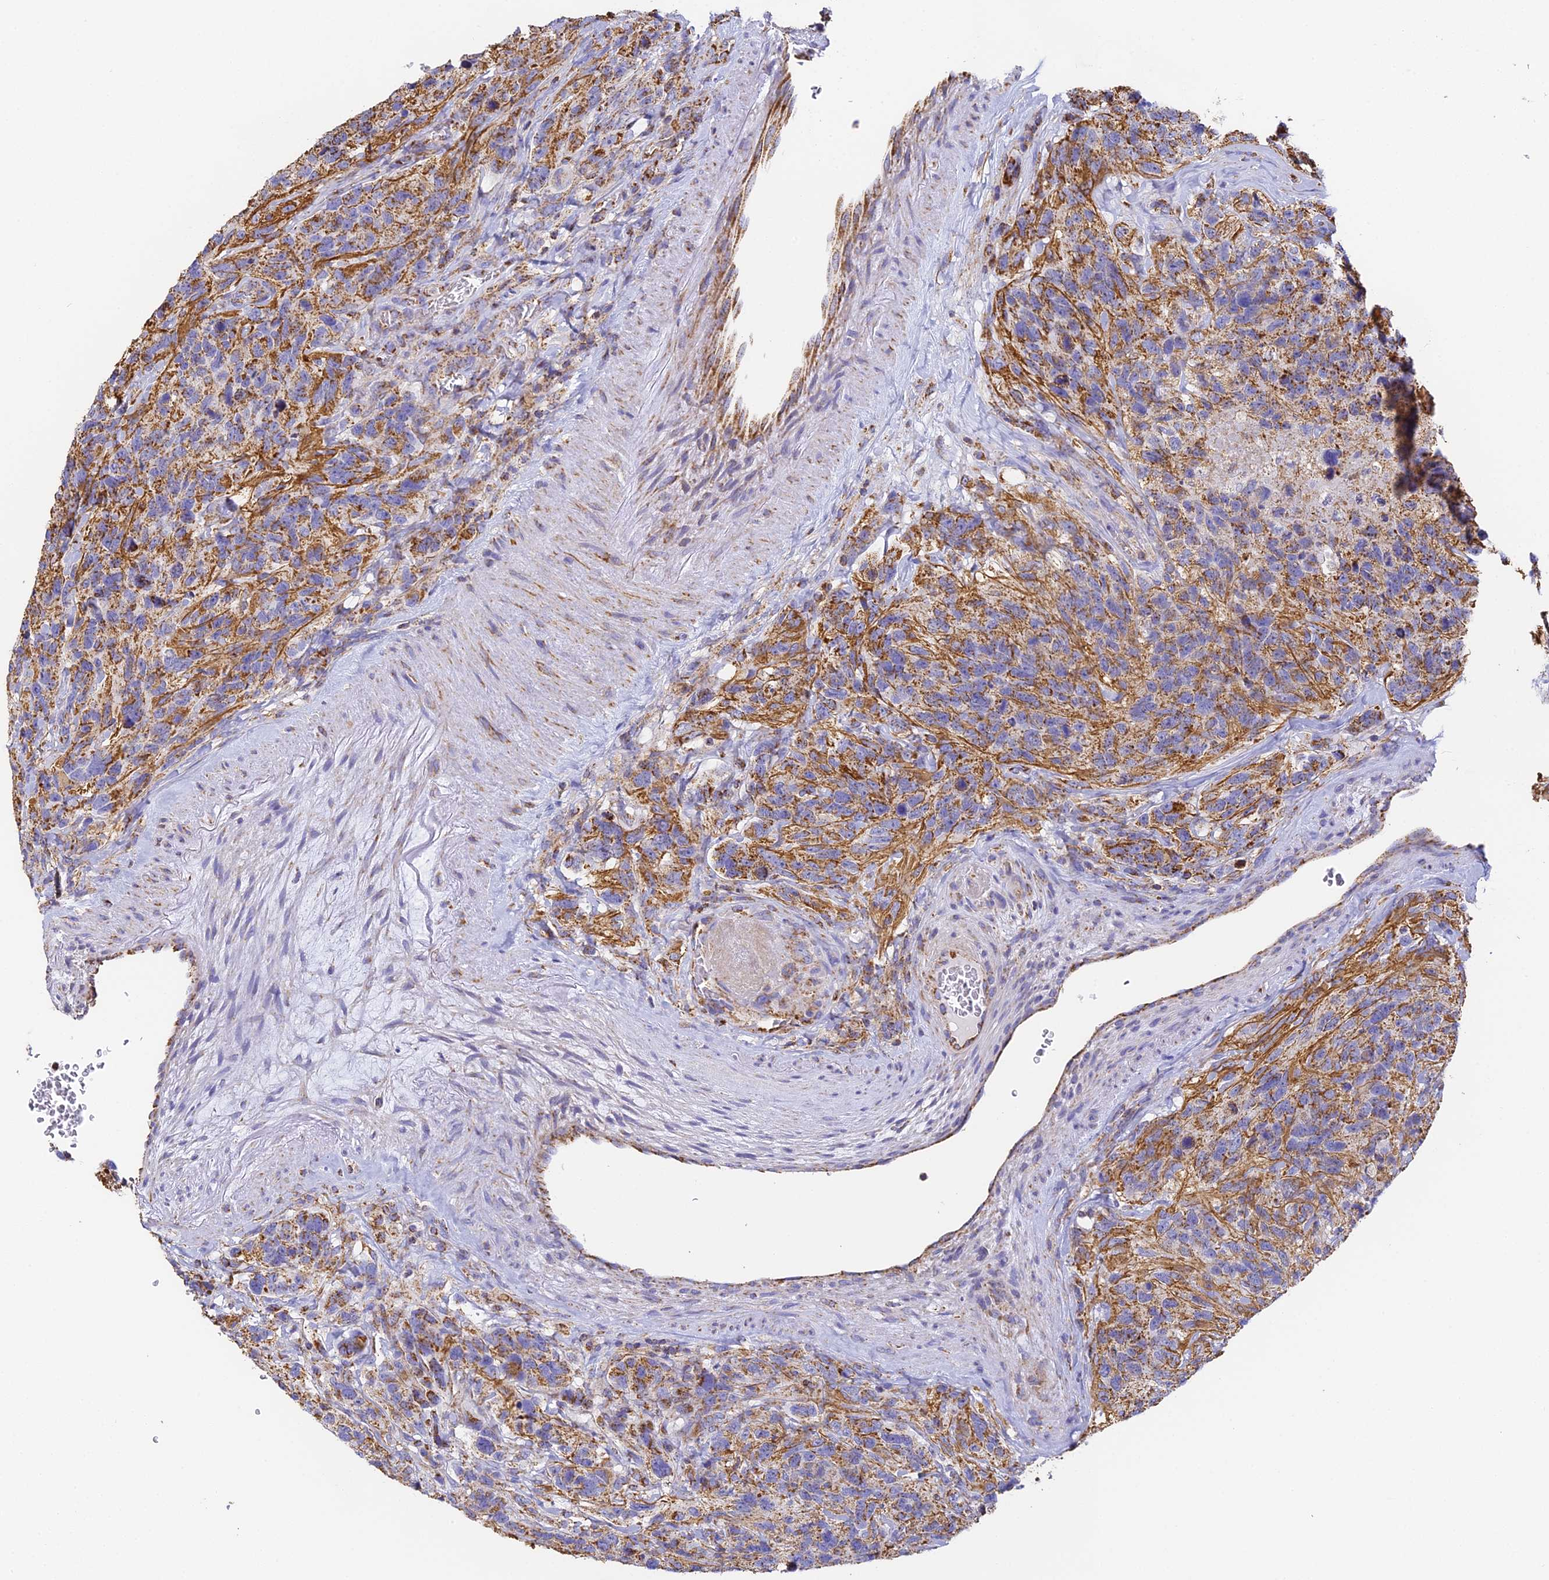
{"staining": {"intensity": "weak", "quantity": "<25%", "location": "cytoplasmic/membranous"}, "tissue": "glioma", "cell_type": "Tumor cells", "image_type": "cancer", "snomed": [{"axis": "morphology", "description": "Glioma, malignant, High grade"}, {"axis": "topography", "description": "Brain"}], "caption": "Immunohistochemical staining of high-grade glioma (malignant) exhibits no significant positivity in tumor cells. (DAB (3,3'-diaminobenzidine) immunohistochemistry, high magnification).", "gene": "COX6C", "patient": {"sex": "male", "age": 69}}